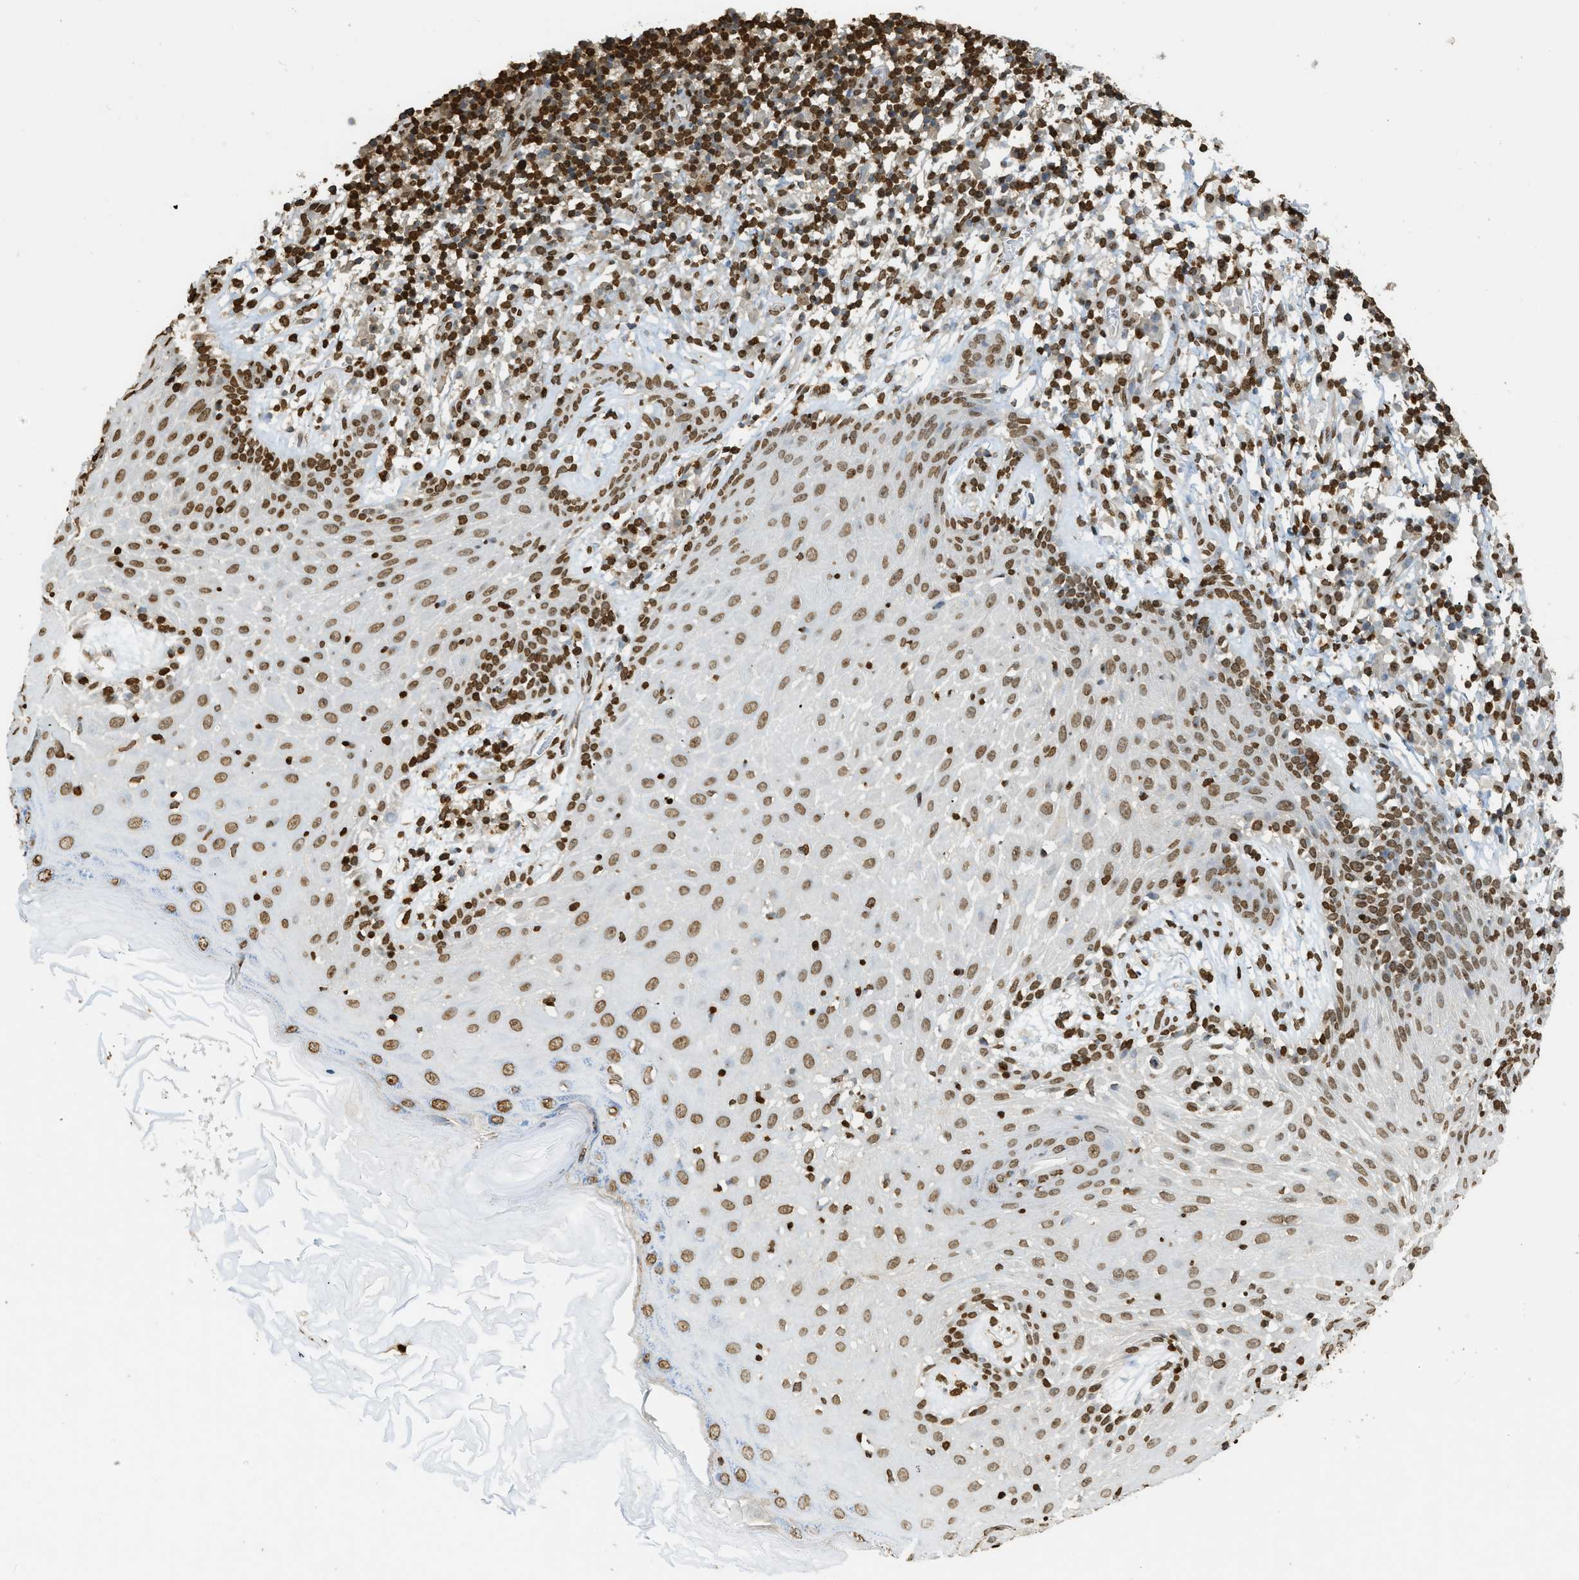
{"staining": {"intensity": "moderate", "quantity": ">75%", "location": "nuclear"}, "tissue": "skin cancer", "cell_type": "Tumor cells", "image_type": "cancer", "snomed": [{"axis": "morphology", "description": "Basal cell carcinoma"}, {"axis": "topography", "description": "Skin"}], "caption": "A brown stain labels moderate nuclear staining of a protein in skin cancer tumor cells.", "gene": "NR5A2", "patient": {"sex": "male", "age": 85}}